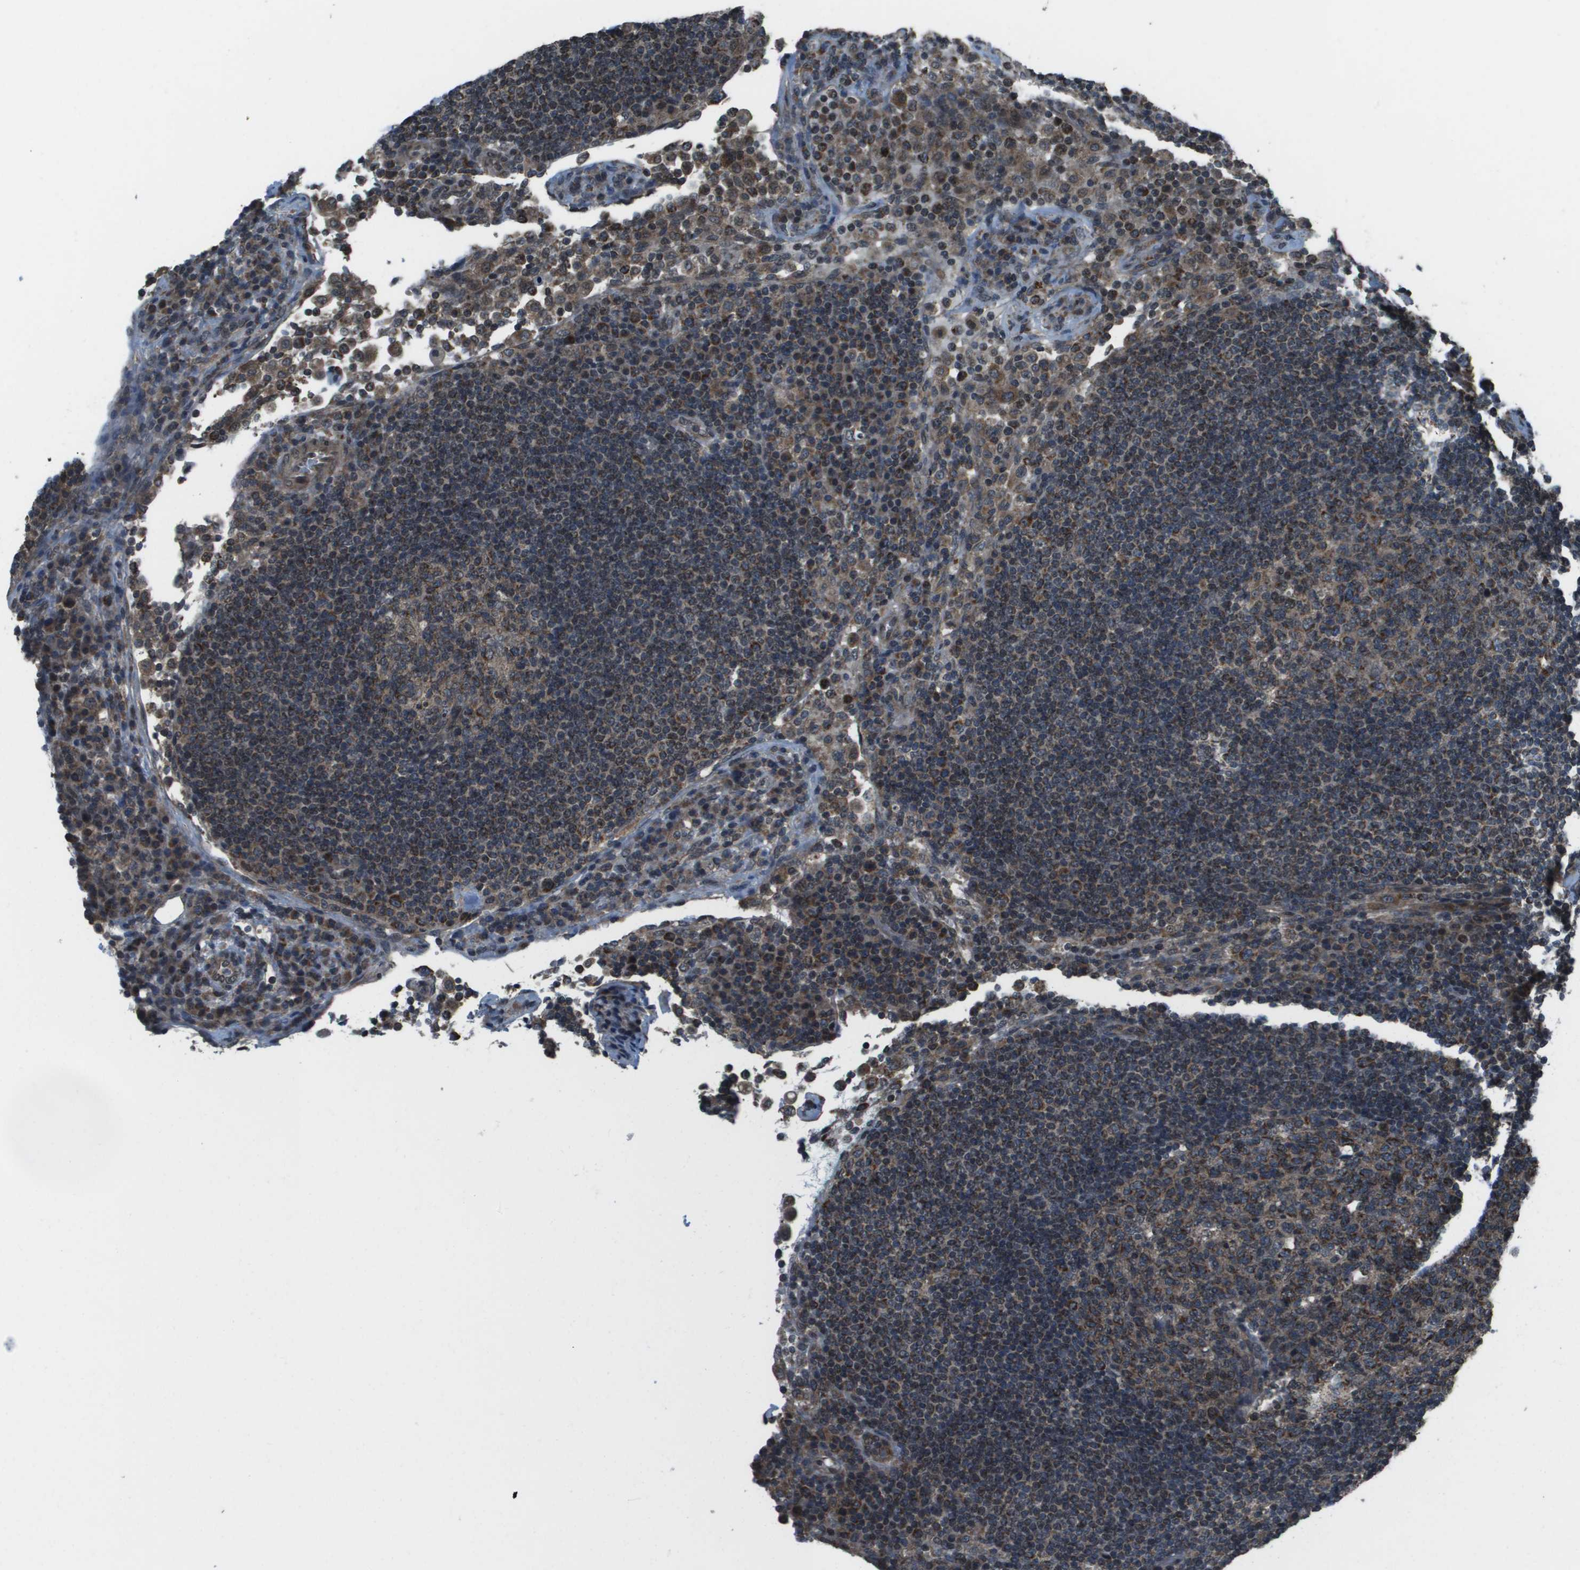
{"staining": {"intensity": "moderate", "quantity": ">75%", "location": "cytoplasmic/membranous"}, "tissue": "lymph node", "cell_type": "Germinal center cells", "image_type": "normal", "snomed": [{"axis": "morphology", "description": "Normal tissue, NOS"}, {"axis": "topography", "description": "Lymph node"}], "caption": "Brown immunohistochemical staining in normal human lymph node shows moderate cytoplasmic/membranous expression in about >75% of germinal center cells. (DAB (3,3'-diaminobenzidine) IHC, brown staining for protein, blue staining for nuclei).", "gene": "PPFIA1", "patient": {"sex": "female", "age": 53}}